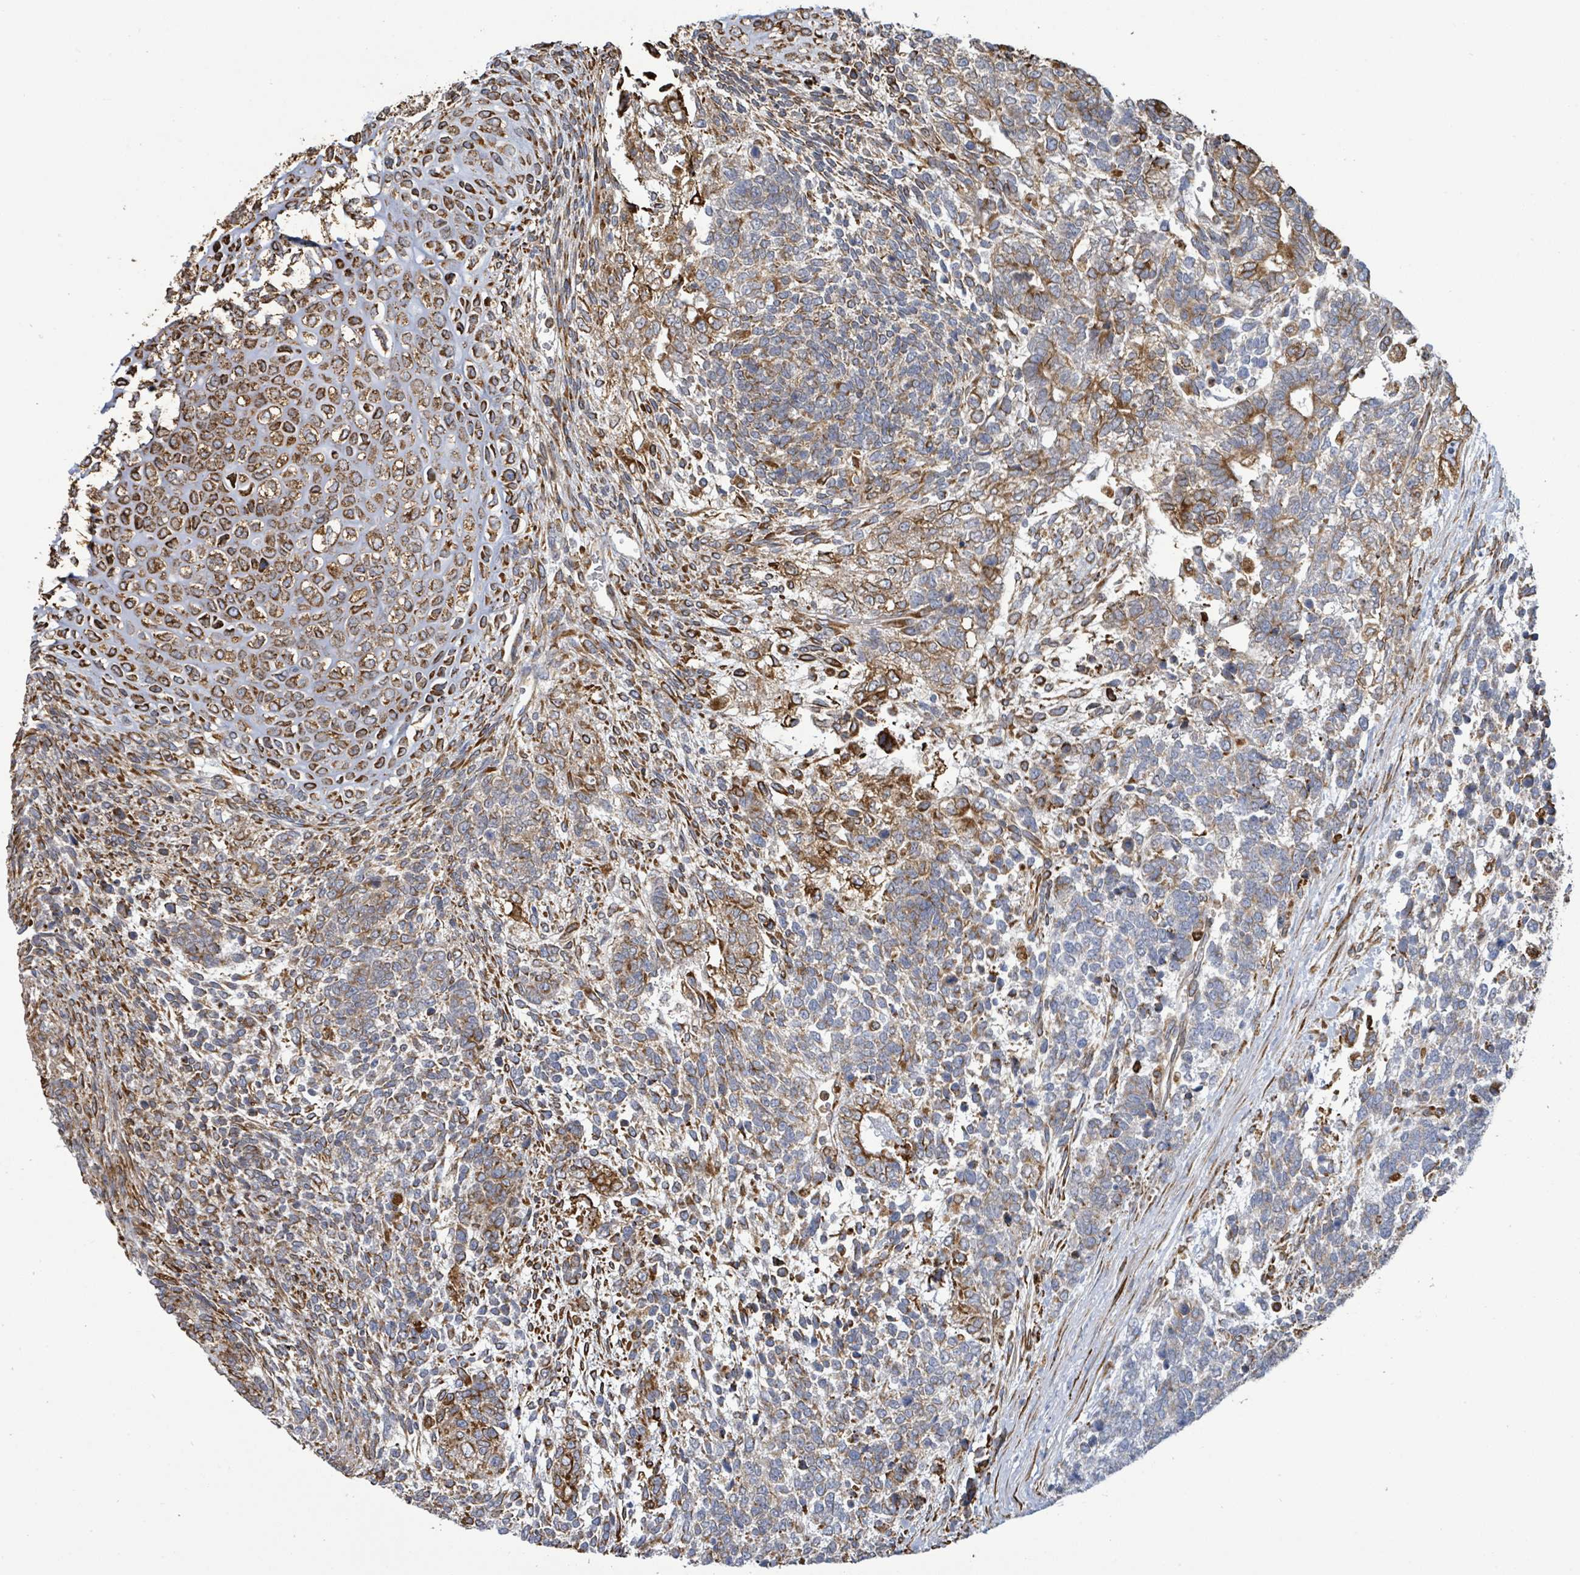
{"staining": {"intensity": "moderate", "quantity": ">75%", "location": "cytoplasmic/membranous"}, "tissue": "testis cancer", "cell_type": "Tumor cells", "image_type": "cancer", "snomed": [{"axis": "morphology", "description": "Carcinoma, Embryonal, NOS"}, {"axis": "topography", "description": "Testis"}], "caption": "Approximately >75% of tumor cells in embryonal carcinoma (testis) exhibit moderate cytoplasmic/membranous protein positivity as visualized by brown immunohistochemical staining.", "gene": "RFPL4A", "patient": {"sex": "male", "age": 23}}